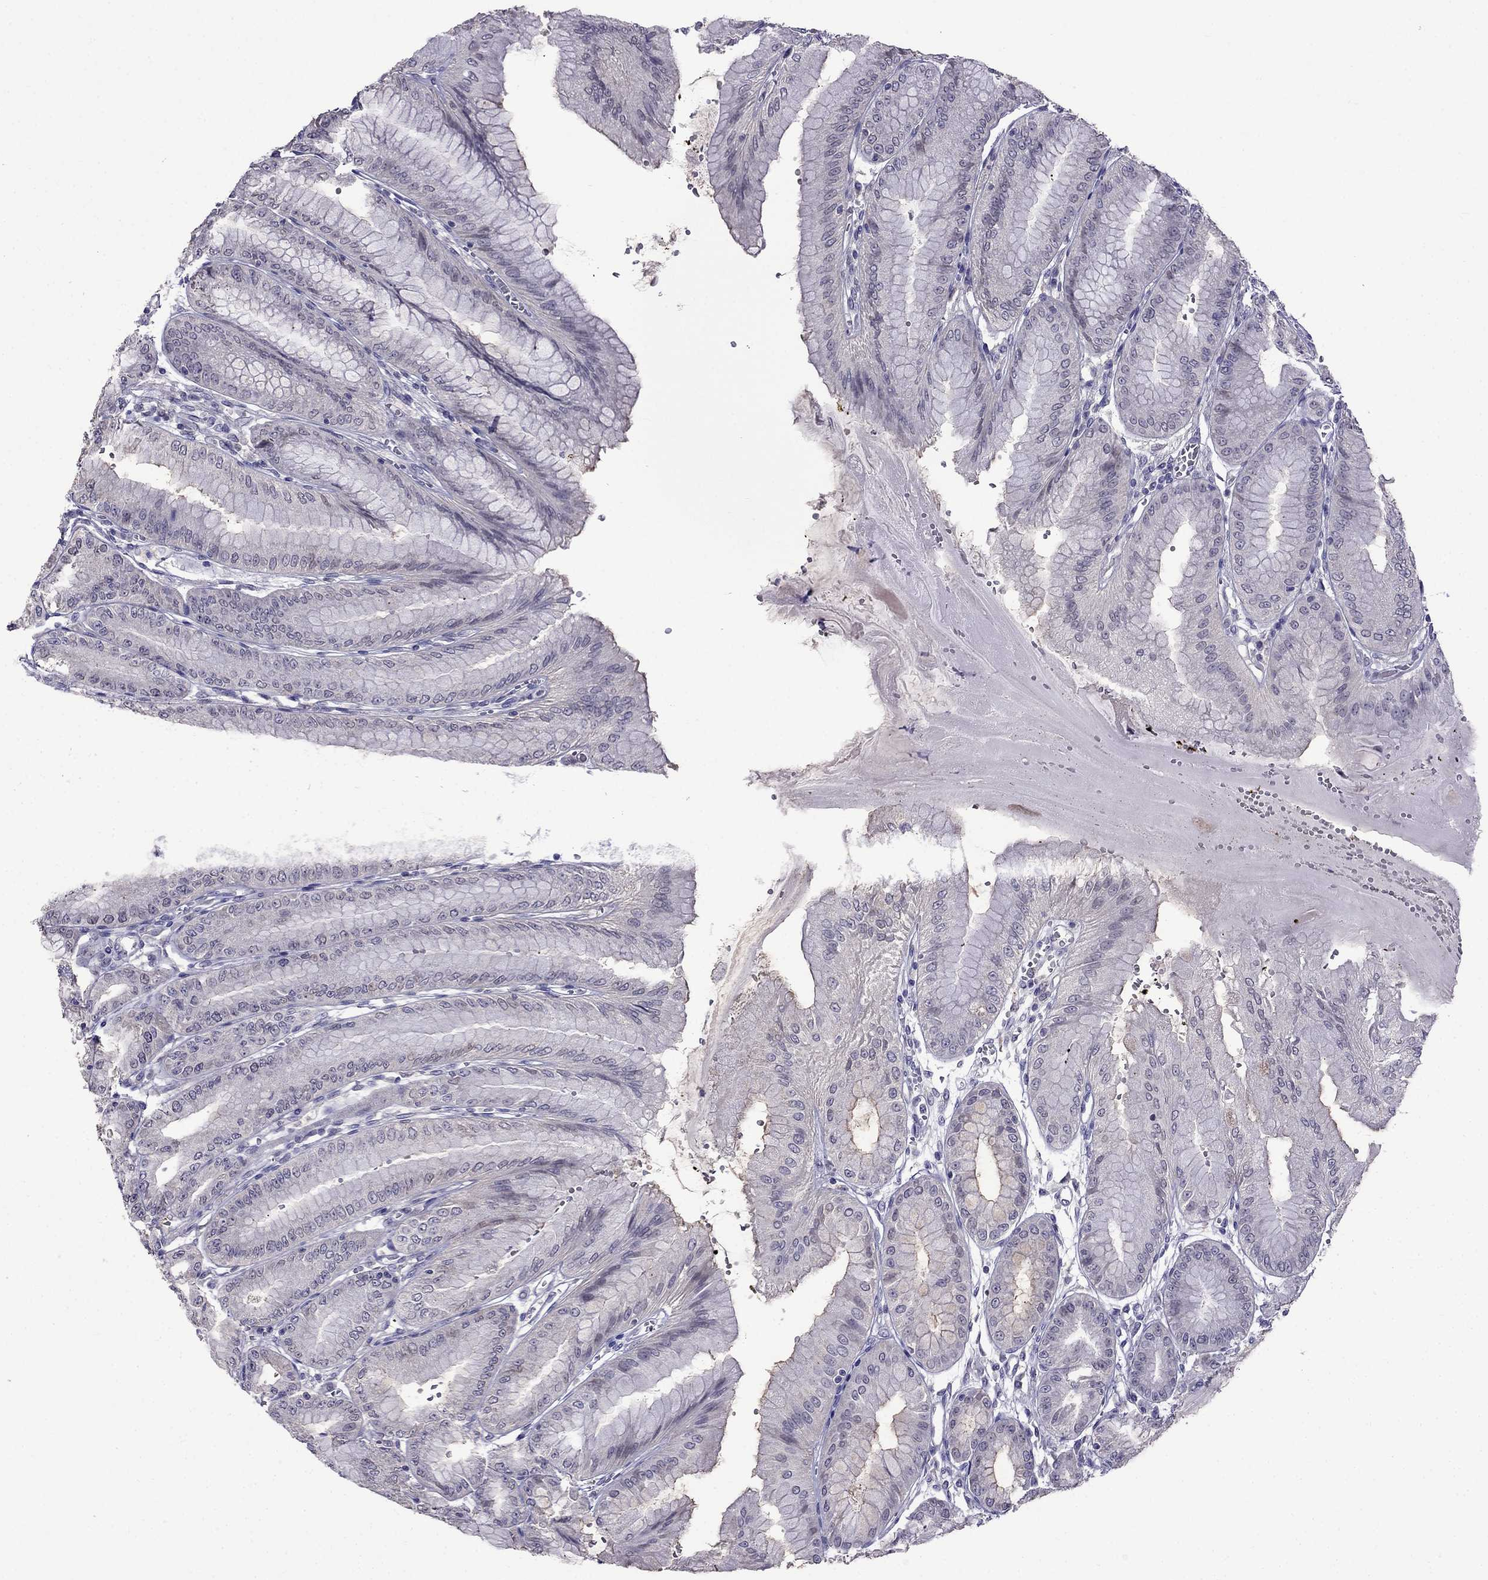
{"staining": {"intensity": "negative", "quantity": "none", "location": "none"}, "tissue": "stomach", "cell_type": "Glandular cells", "image_type": "normal", "snomed": [{"axis": "morphology", "description": "Normal tissue, NOS"}, {"axis": "topography", "description": "Stomach, lower"}], "caption": "DAB (3,3'-diaminobenzidine) immunohistochemical staining of normal stomach demonstrates no significant expression in glandular cells.", "gene": "AQP9", "patient": {"sex": "male", "age": 71}}